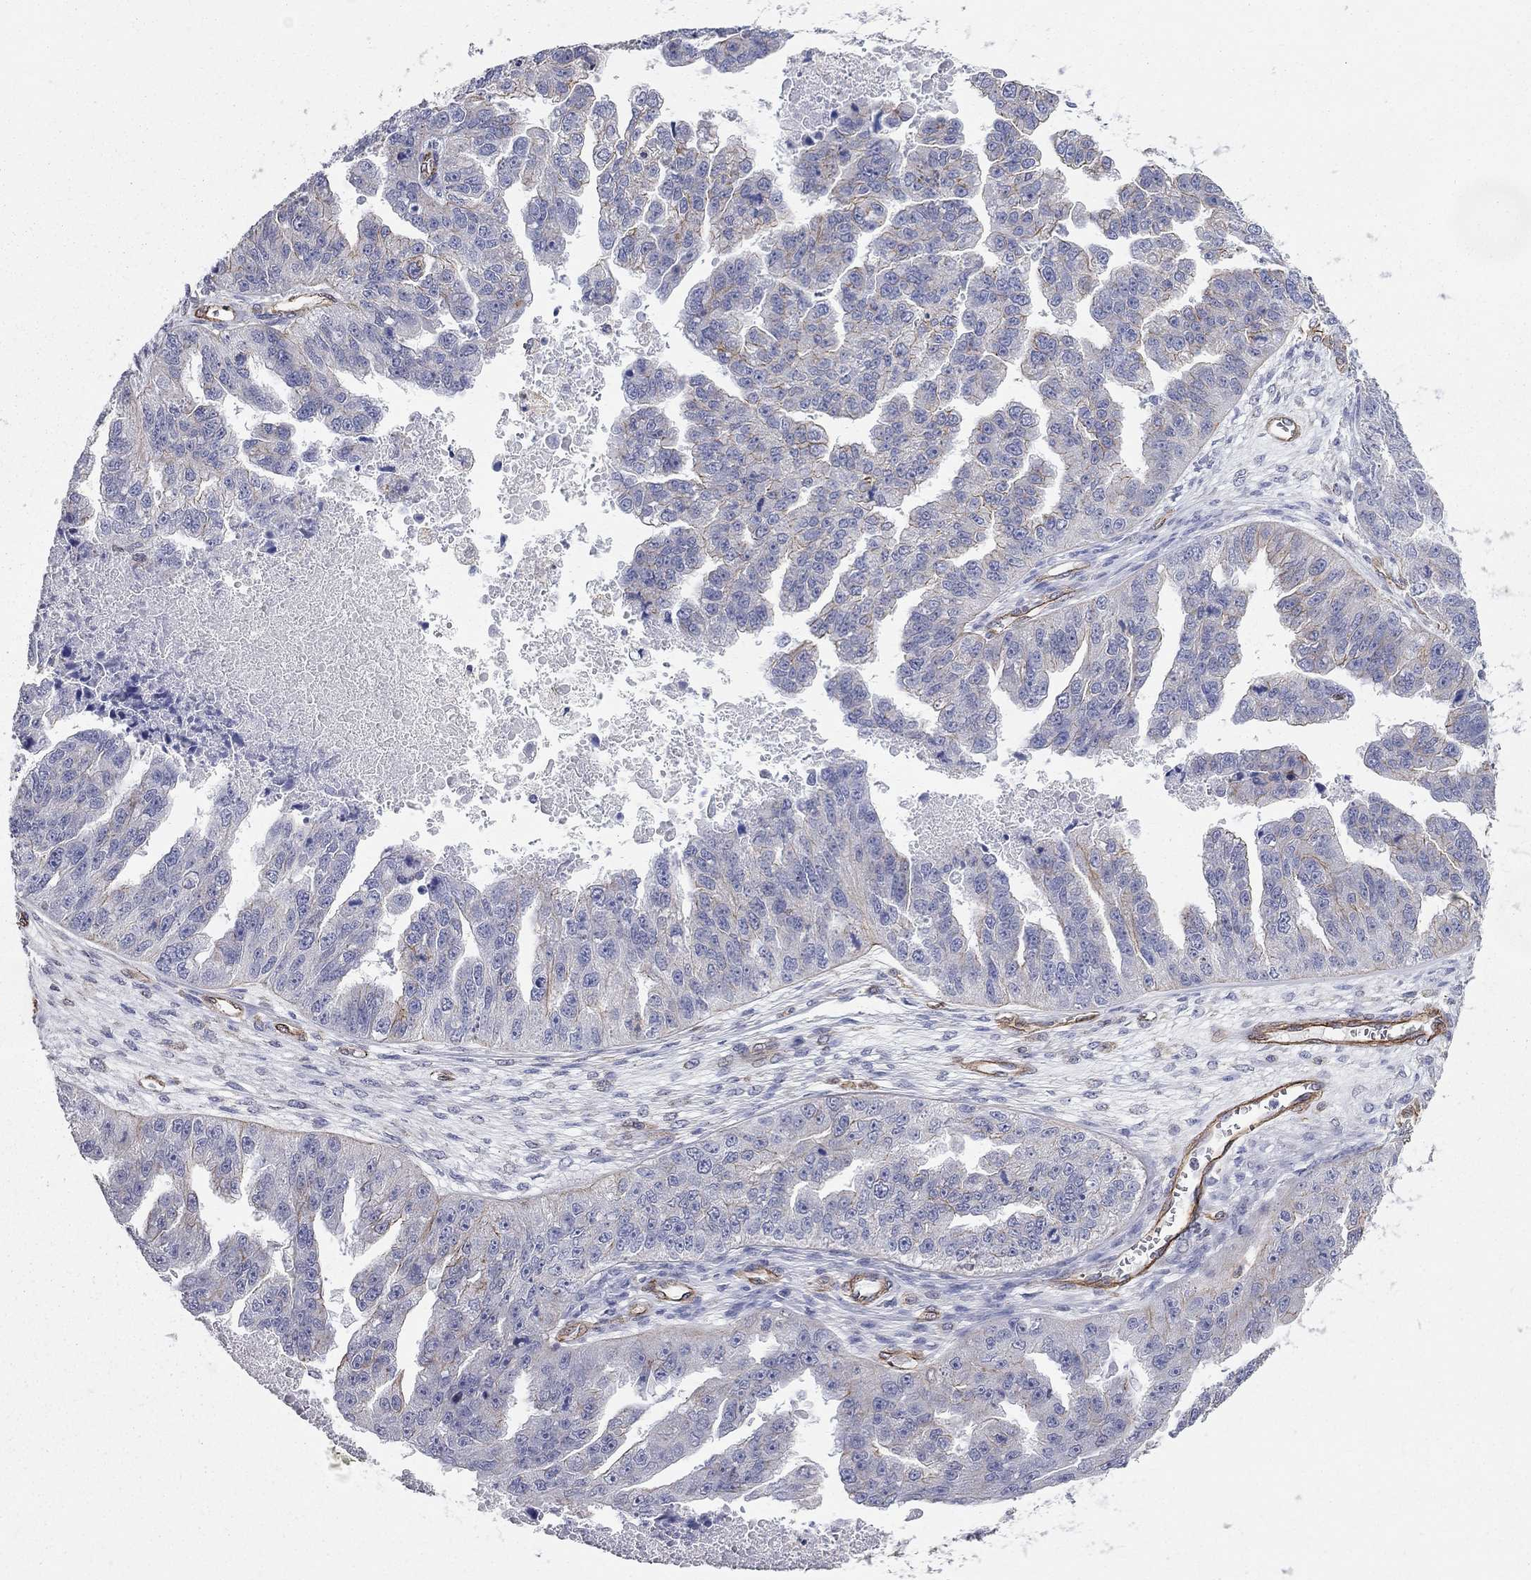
{"staining": {"intensity": "negative", "quantity": "none", "location": "none"}, "tissue": "ovarian cancer", "cell_type": "Tumor cells", "image_type": "cancer", "snomed": [{"axis": "morphology", "description": "Cystadenocarcinoma, serous, NOS"}, {"axis": "topography", "description": "Ovary"}], "caption": "Ovarian serous cystadenocarcinoma stained for a protein using immunohistochemistry shows no expression tumor cells.", "gene": "BICDL2", "patient": {"sex": "female", "age": 58}}